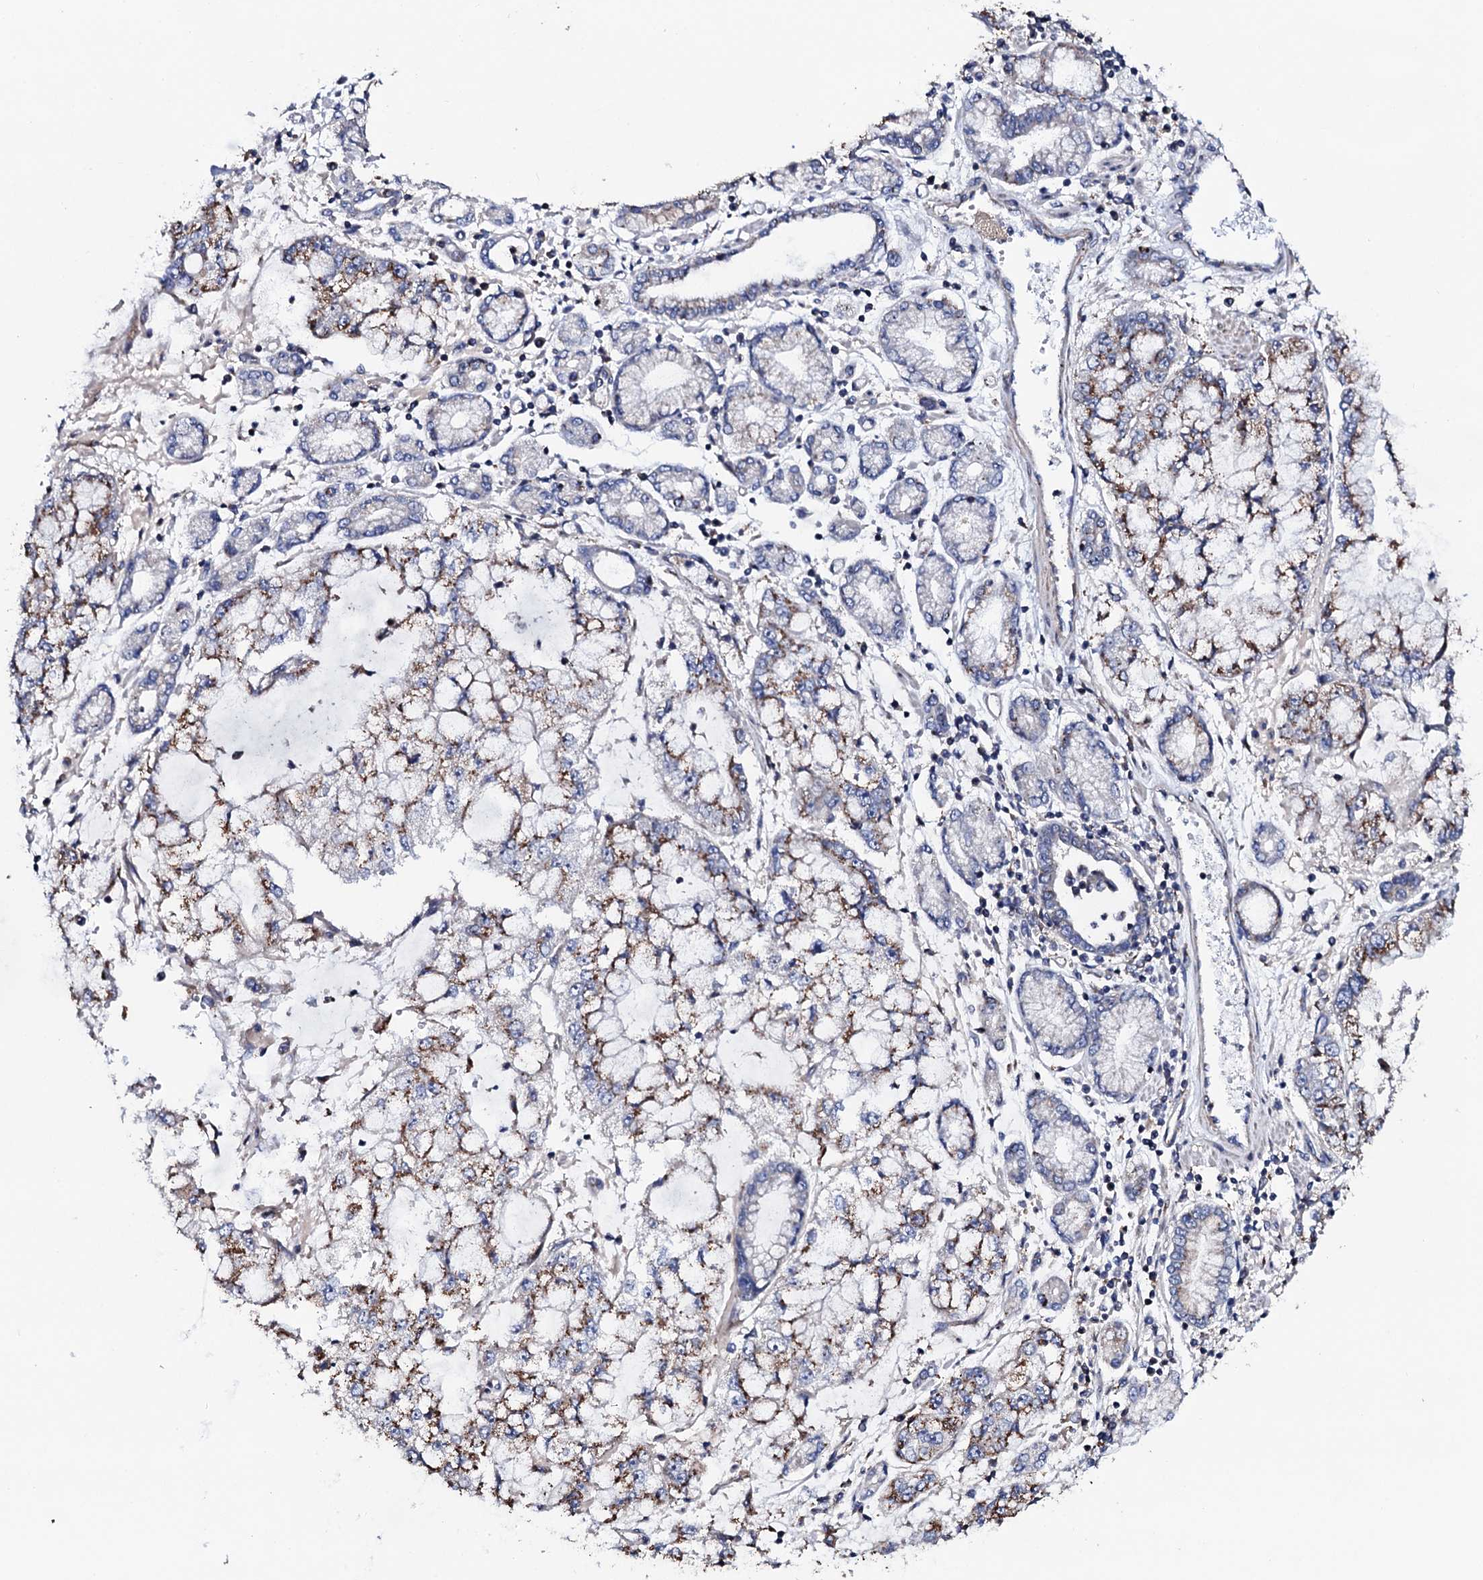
{"staining": {"intensity": "moderate", "quantity": "<25%", "location": "cytoplasmic/membranous"}, "tissue": "stomach cancer", "cell_type": "Tumor cells", "image_type": "cancer", "snomed": [{"axis": "morphology", "description": "Adenocarcinoma, NOS"}, {"axis": "topography", "description": "Stomach"}], "caption": "Immunohistochemistry (IHC) staining of stomach adenocarcinoma, which demonstrates low levels of moderate cytoplasmic/membranous positivity in about <25% of tumor cells indicating moderate cytoplasmic/membranous protein positivity. The staining was performed using DAB (3,3'-diaminobenzidine) (brown) for protein detection and nuclei were counterstained in hematoxylin (blue).", "gene": "PLET1", "patient": {"sex": "male", "age": 76}}